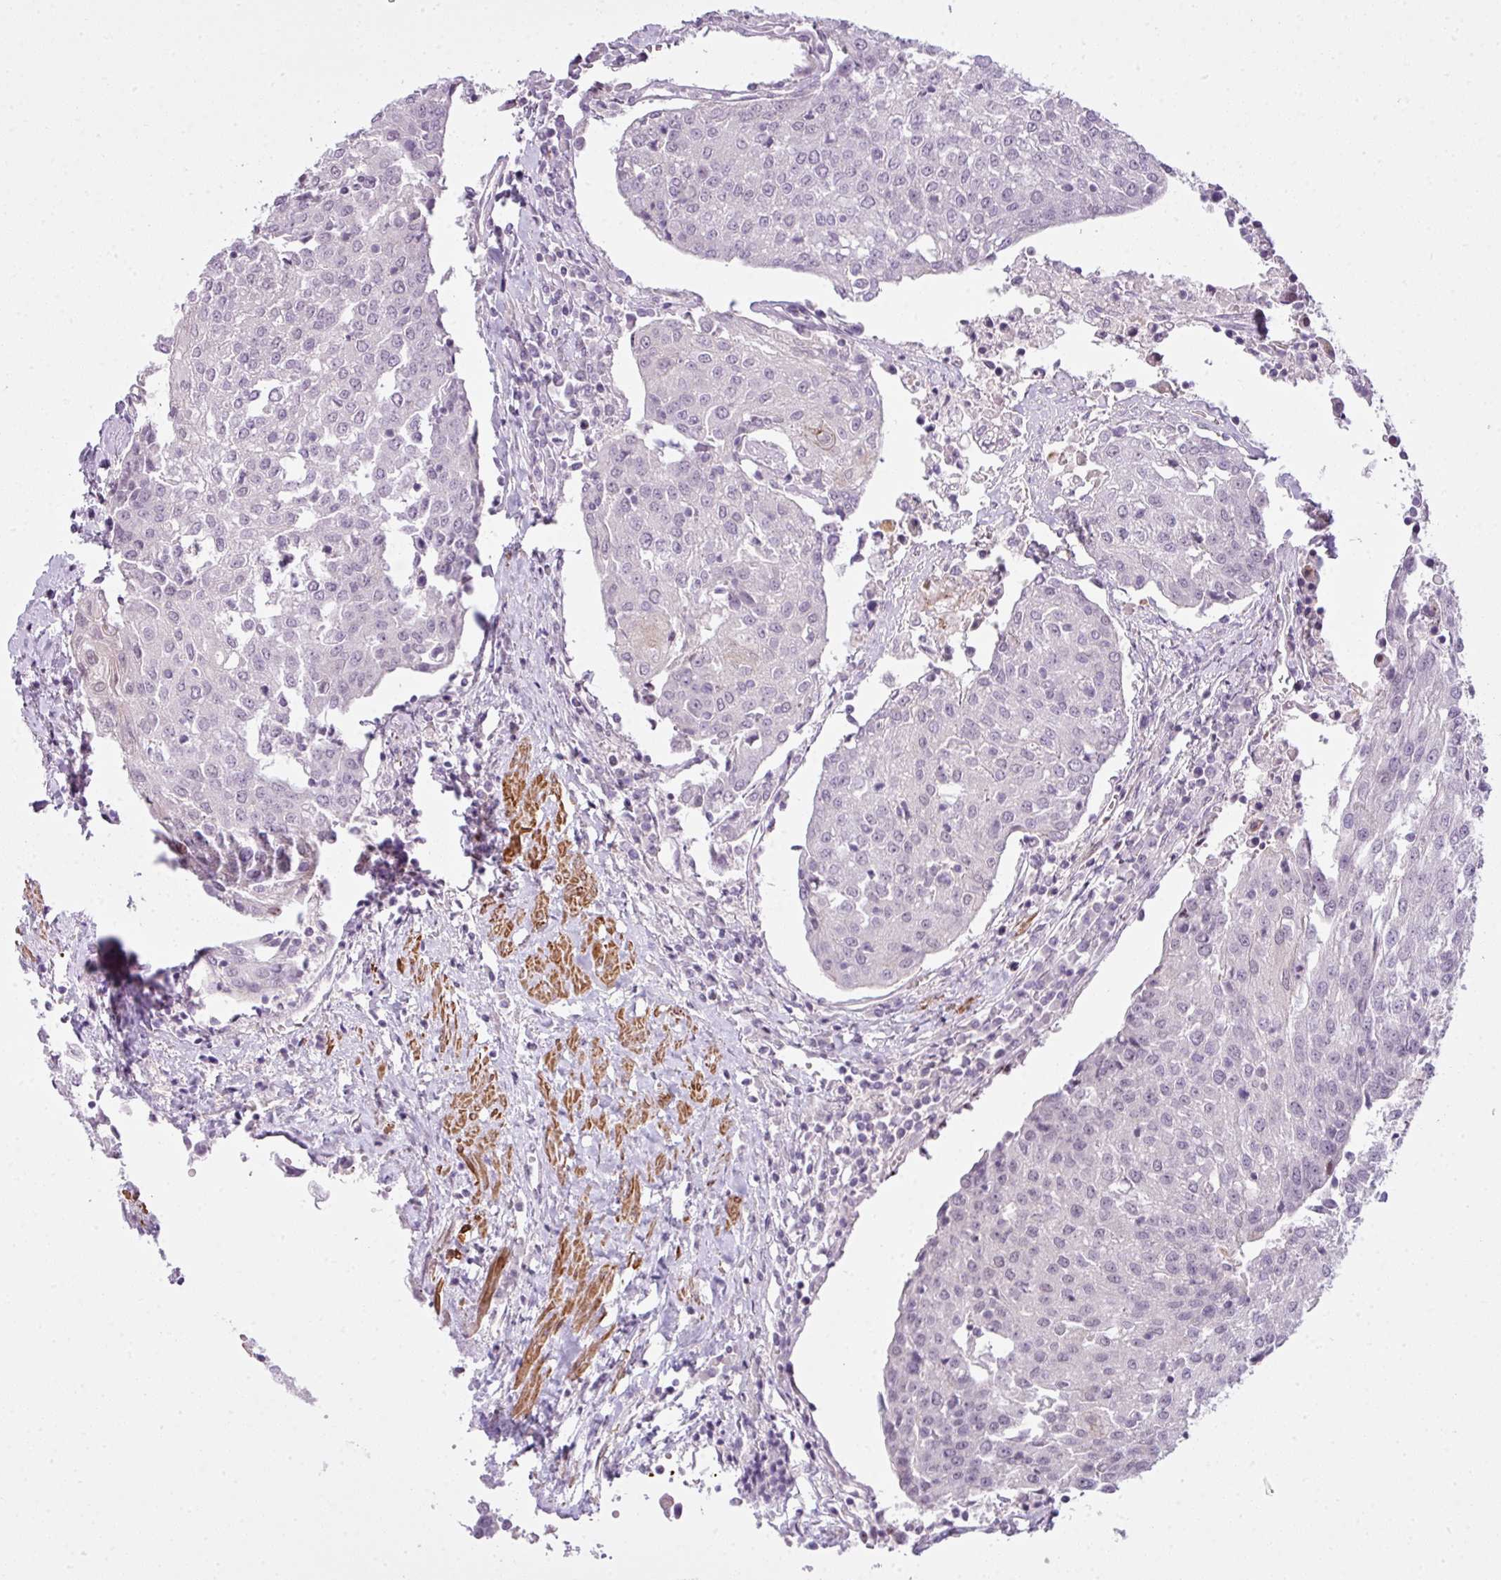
{"staining": {"intensity": "negative", "quantity": "none", "location": "none"}, "tissue": "urothelial cancer", "cell_type": "Tumor cells", "image_type": "cancer", "snomed": [{"axis": "morphology", "description": "Urothelial carcinoma, High grade"}, {"axis": "topography", "description": "Urinary bladder"}], "caption": "Immunohistochemistry micrograph of neoplastic tissue: urothelial cancer stained with DAB (3,3'-diaminobenzidine) shows no significant protein positivity in tumor cells.", "gene": "ZNF688", "patient": {"sex": "female", "age": 85}}